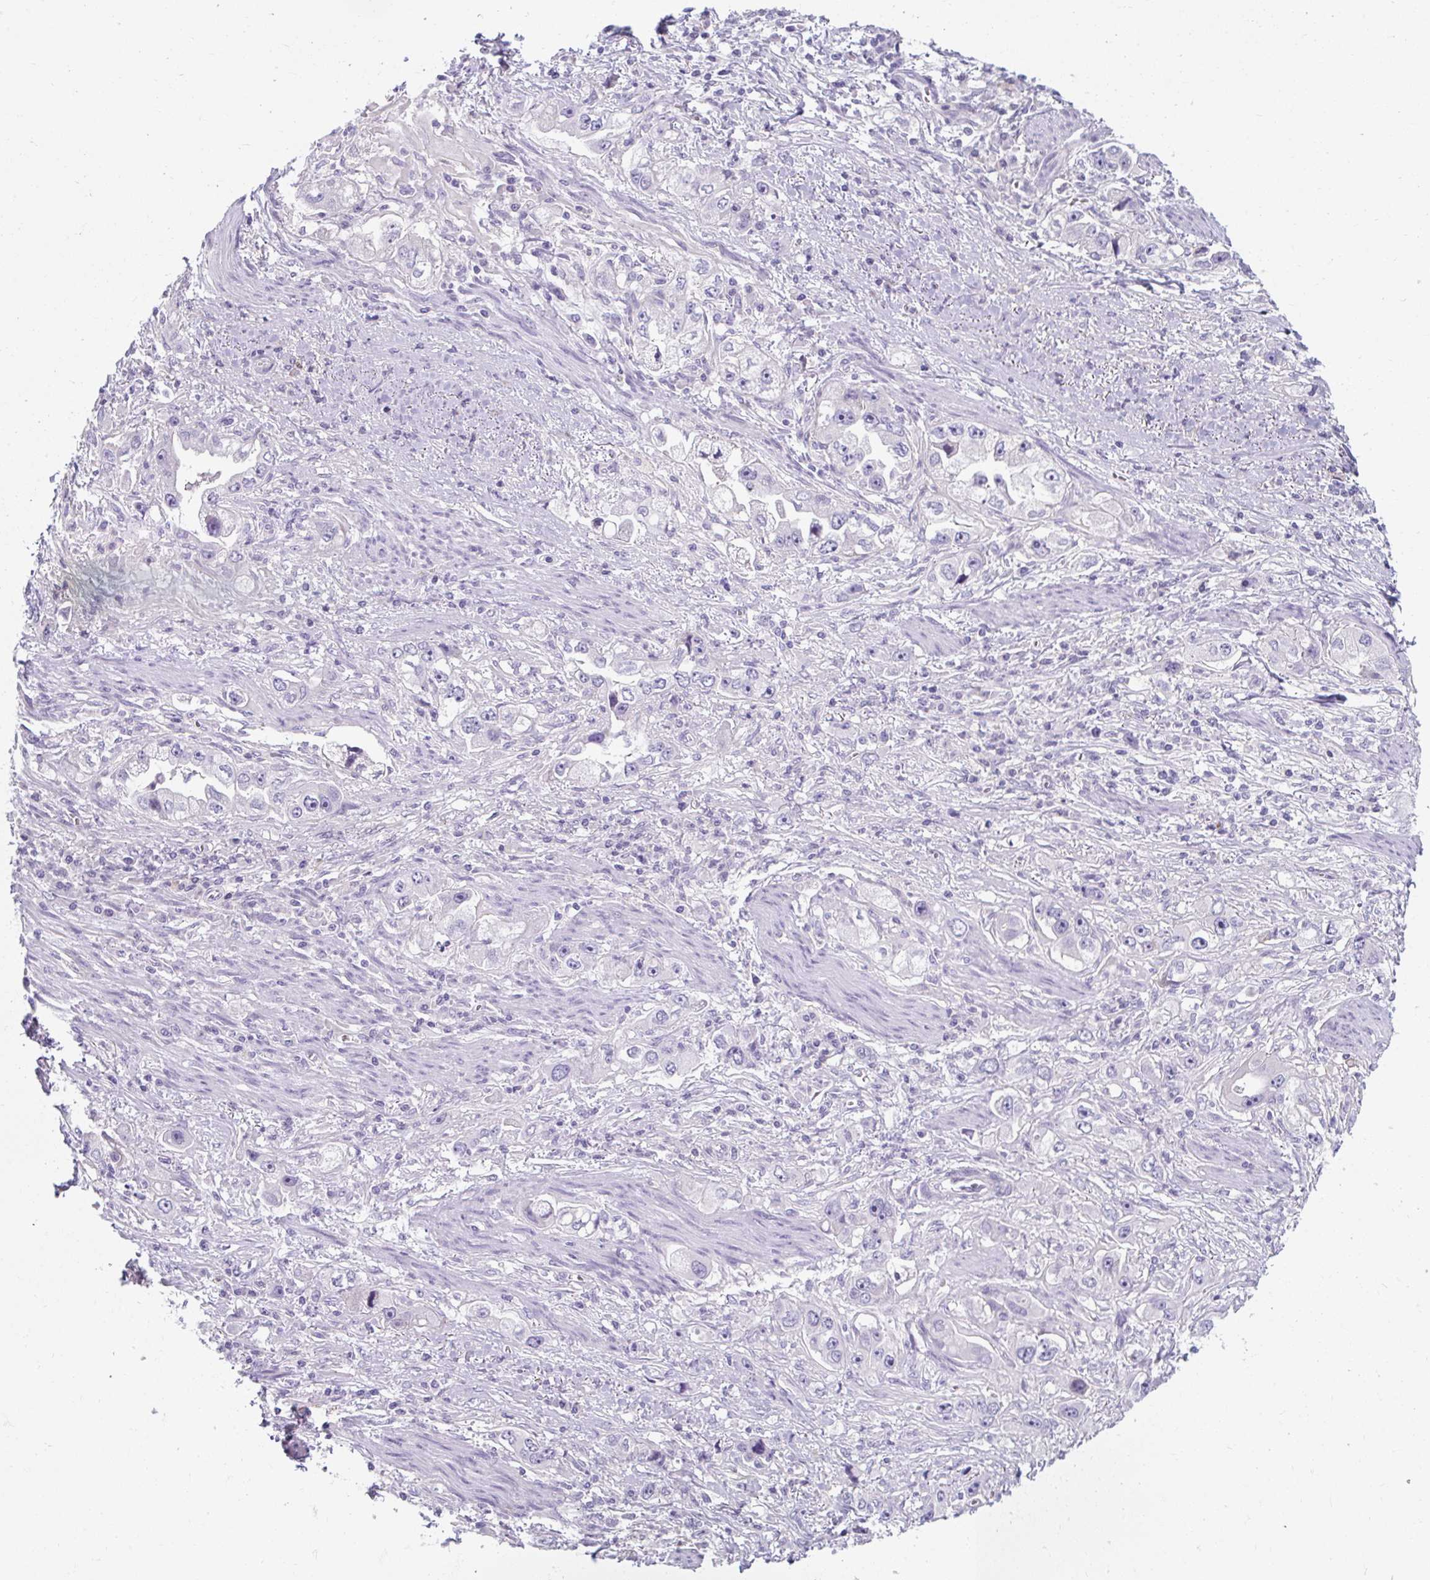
{"staining": {"intensity": "negative", "quantity": "none", "location": "none"}, "tissue": "stomach cancer", "cell_type": "Tumor cells", "image_type": "cancer", "snomed": [{"axis": "morphology", "description": "Adenocarcinoma, NOS"}, {"axis": "topography", "description": "Stomach, lower"}], "caption": "IHC of stomach cancer (adenocarcinoma) shows no staining in tumor cells. (Brightfield microscopy of DAB immunohistochemistry at high magnification).", "gene": "EIF1AD", "patient": {"sex": "female", "age": 93}}